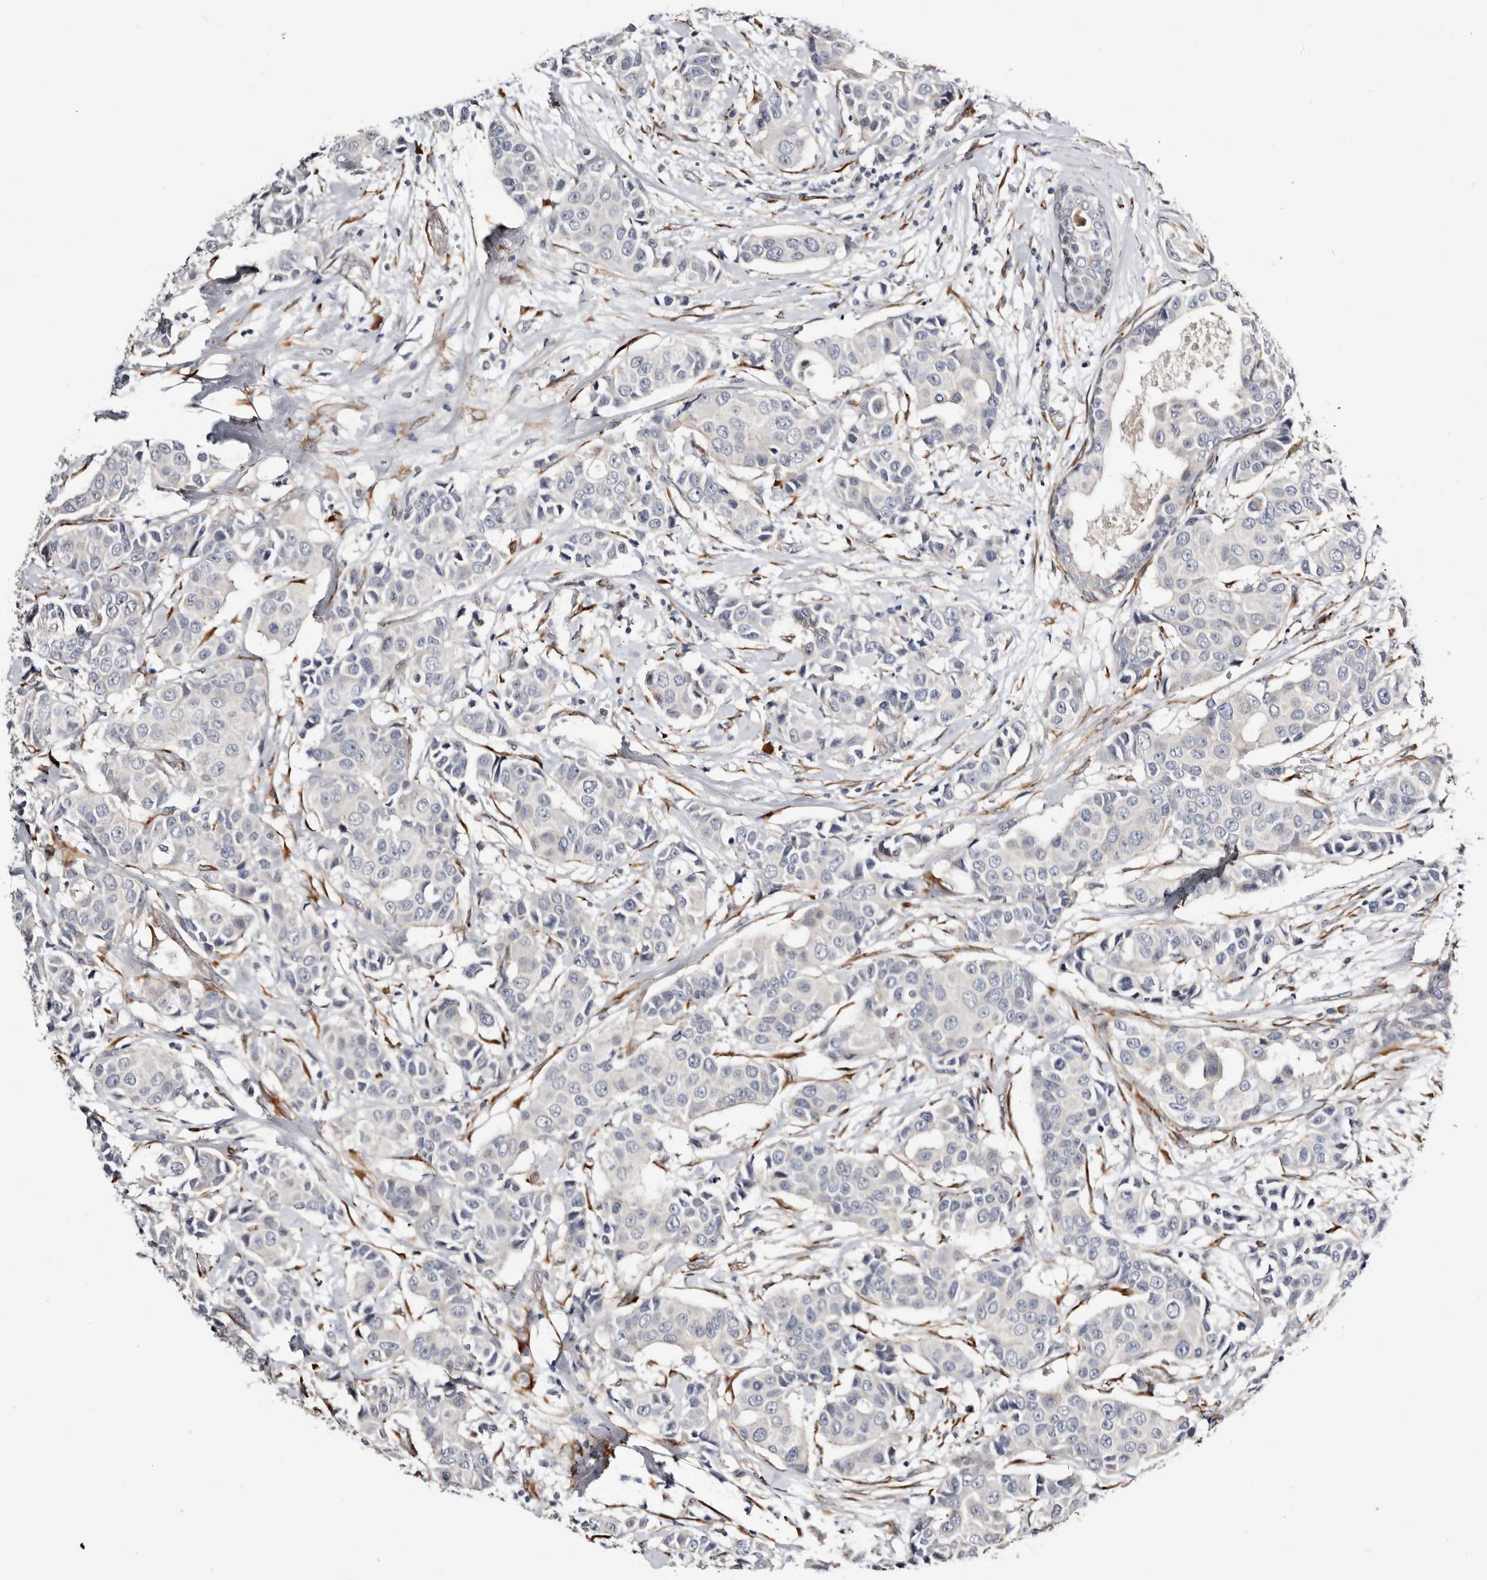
{"staining": {"intensity": "negative", "quantity": "none", "location": "none"}, "tissue": "breast cancer", "cell_type": "Tumor cells", "image_type": "cancer", "snomed": [{"axis": "morphology", "description": "Normal tissue, NOS"}, {"axis": "morphology", "description": "Duct carcinoma"}, {"axis": "topography", "description": "Breast"}], "caption": "A high-resolution histopathology image shows immunohistochemistry staining of breast intraductal carcinoma, which shows no significant staining in tumor cells.", "gene": "USH1C", "patient": {"sex": "female", "age": 39}}